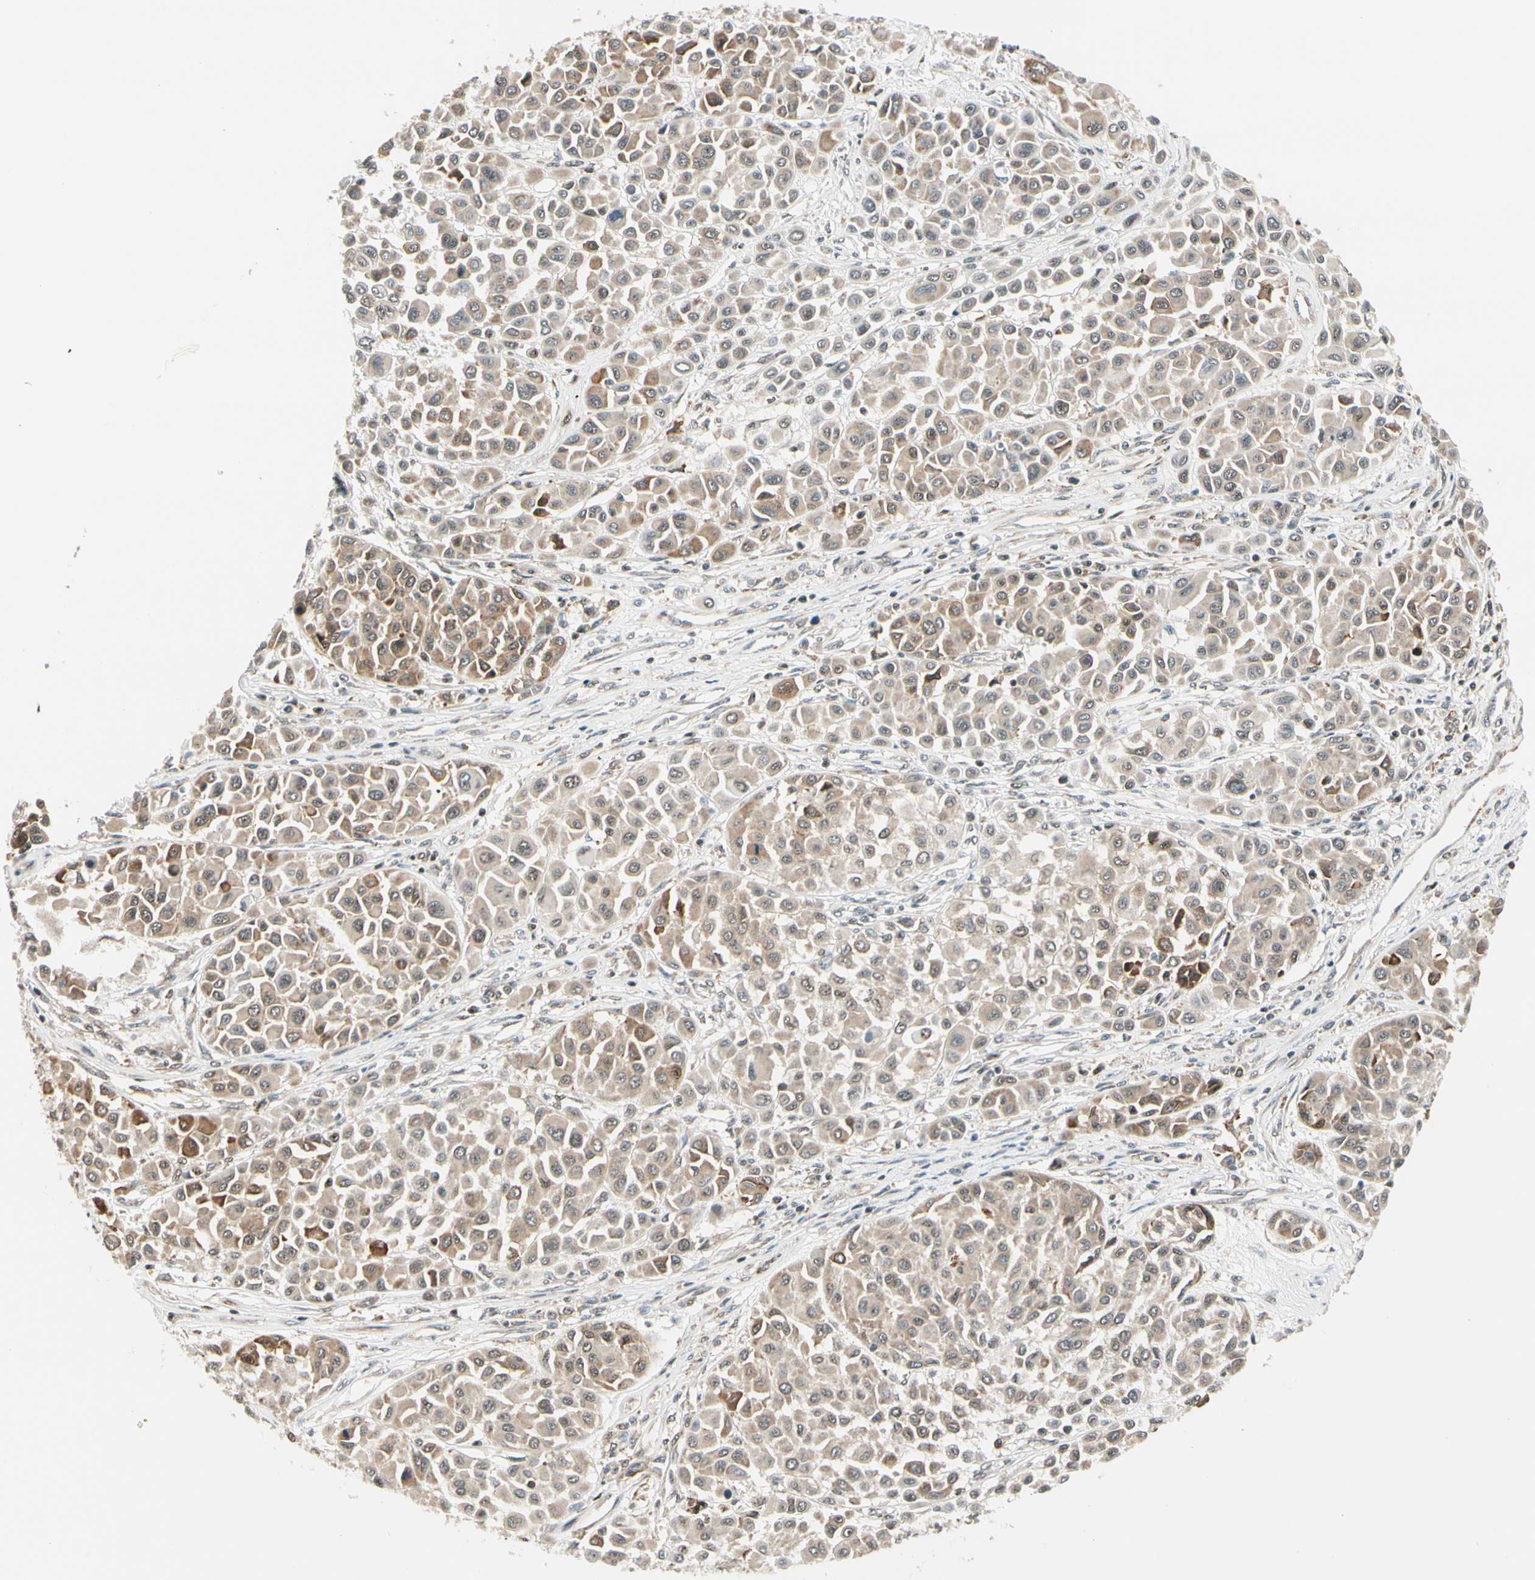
{"staining": {"intensity": "weak", "quantity": ">75%", "location": "cytoplasmic/membranous"}, "tissue": "melanoma", "cell_type": "Tumor cells", "image_type": "cancer", "snomed": [{"axis": "morphology", "description": "Malignant melanoma, Metastatic site"}, {"axis": "topography", "description": "Soft tissue"}], "caption": "Brown immunohistochemical staining in human malignant melanoma (metastatic site) demonstrates weak cytoplasmic/membranous positivity in about >75% of tumor cells. (DAB (3,3'-diaminobenzidine) = brown stain, brightfield microscopy at high magnification).", "gene": "DAXX", "patient": {"sex": "male", "age": 41}}